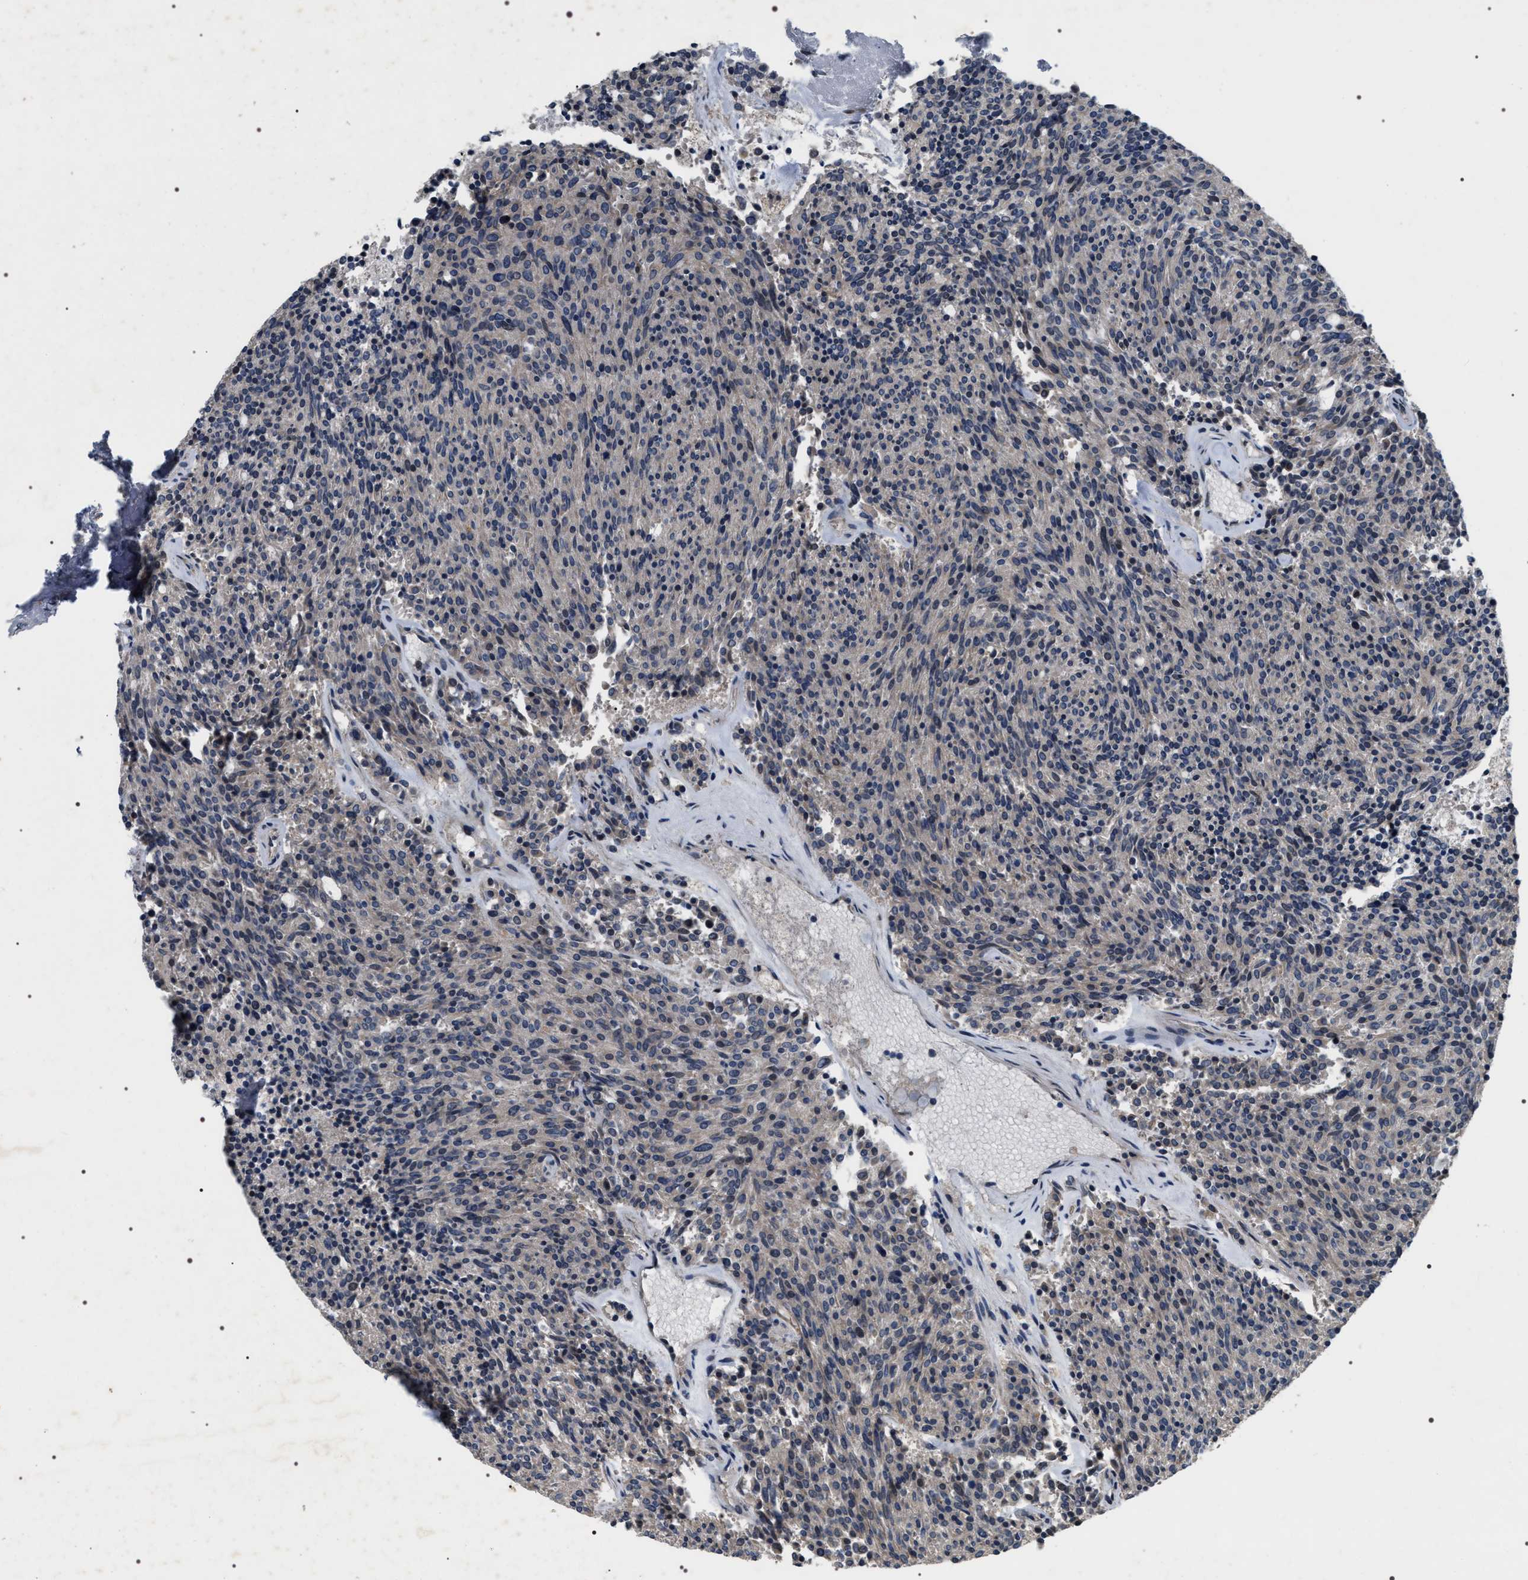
{"staining": {"intensity": "negative", "quantity": "none", "location": "none"}, "tissue": "carcinoid", "cell_type": "Tumor cells", "image_type": "cancer", "snomed": [{"axis": "morphology", "description": "Carcinoid, malignant, NOS"}, {"axis": "topography", "description": "Small intestine"}], "caption": "Immunohistochemistry histopathology image of carcinoid (malignant) stained for a protein (brown), which displays no expression in tumor cells.", "gene": "IFT81", "patient": {"sex": "male", "age": 60}}